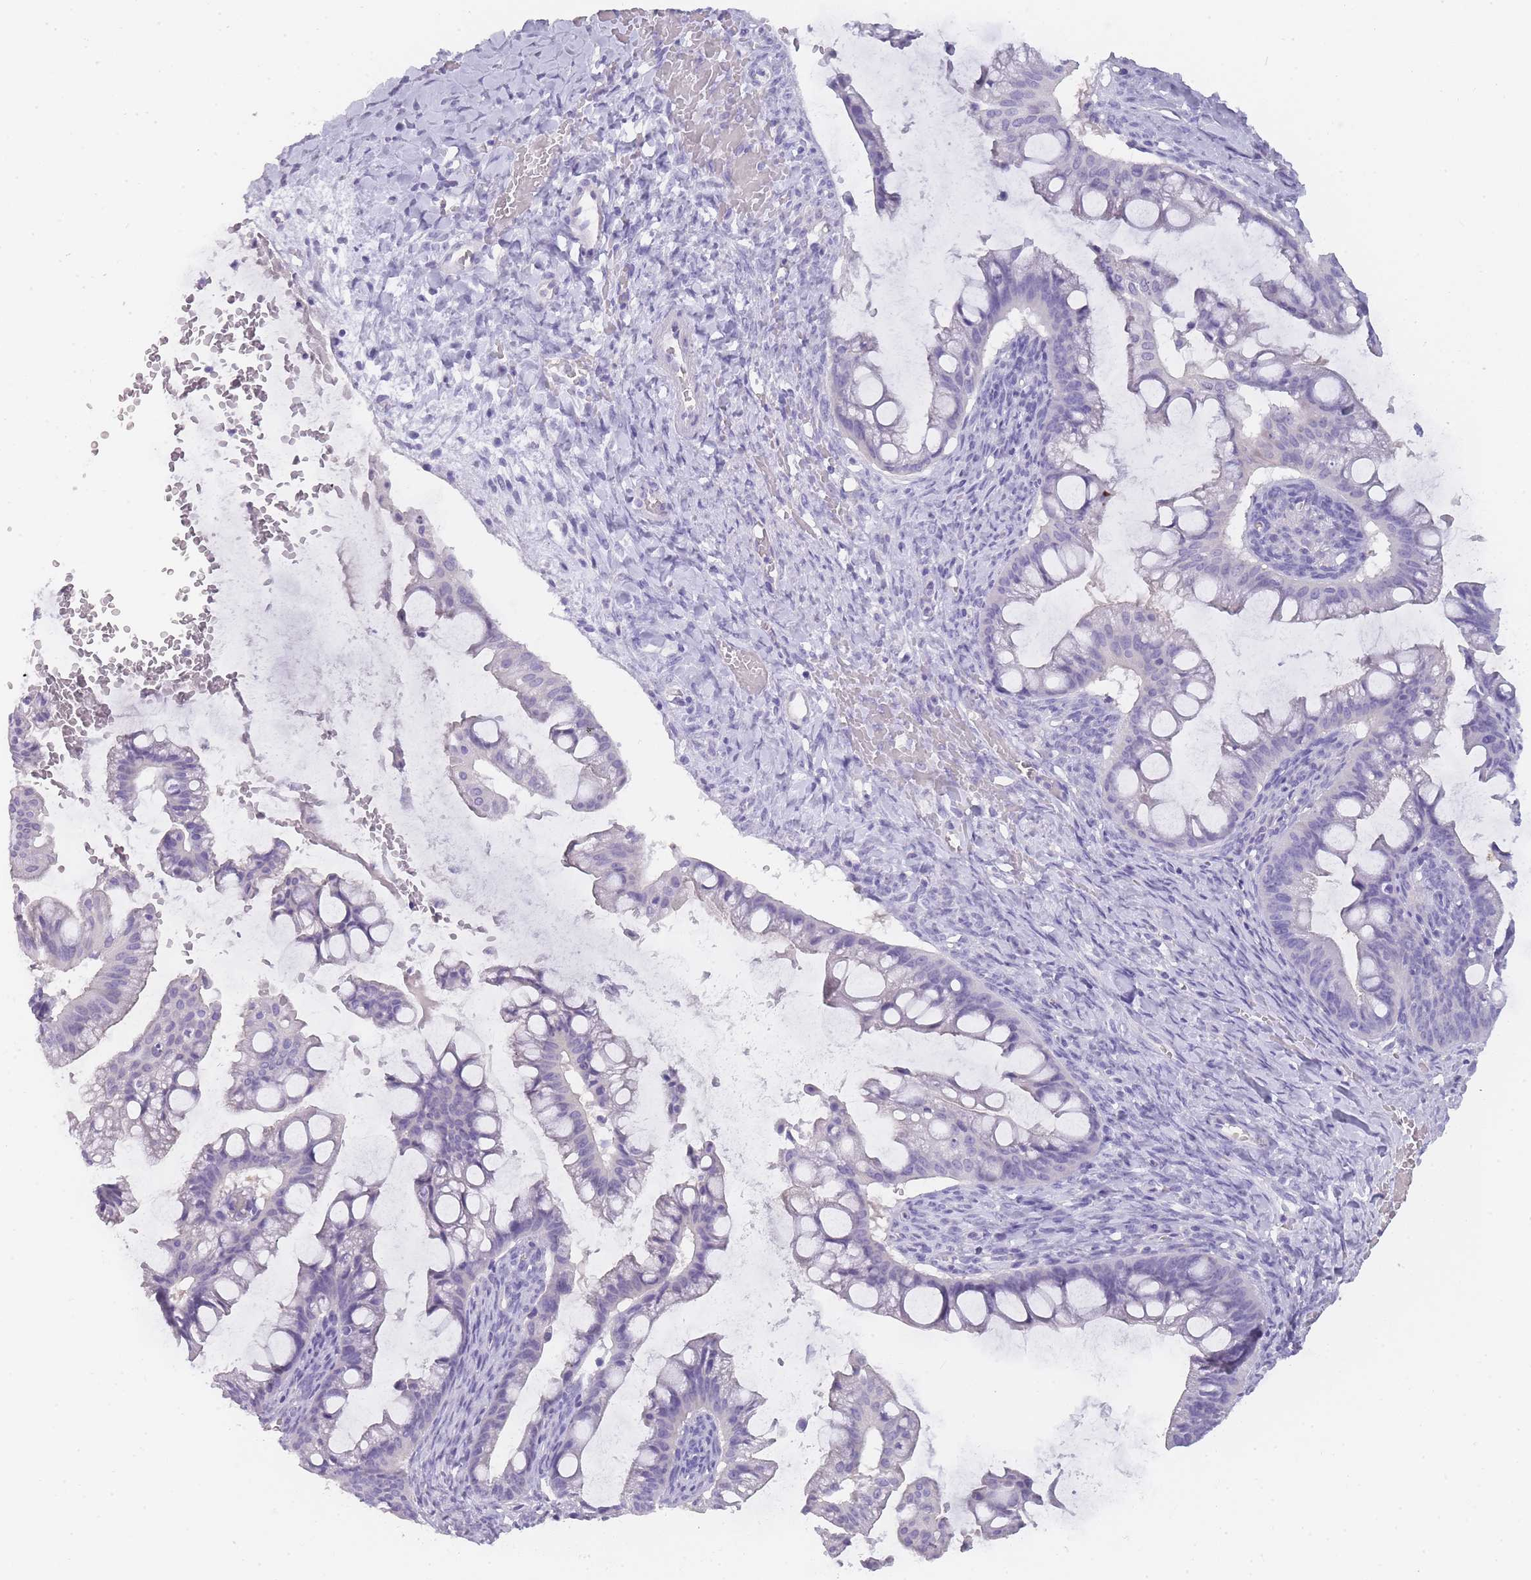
{"staining": {"intensity": "negative", "quantity": "none", "location": "none"}, "tissue": "ovarian cancer", "cell_type": "Tumor cells", "image_type": "cancer", "snomed": [{"axis": "morphology", "description": "Cystadenocarcinoma, mucinous, NOS"}, {"axis": "topography", "description": "Ovary"}], "caption": "An image of human ovarian cancer (mucinous cystadenocarcinoma) is negative for staining in tumor cells.", "gene": "TCP11", "patient": {"sex": "female", "age": 73}}